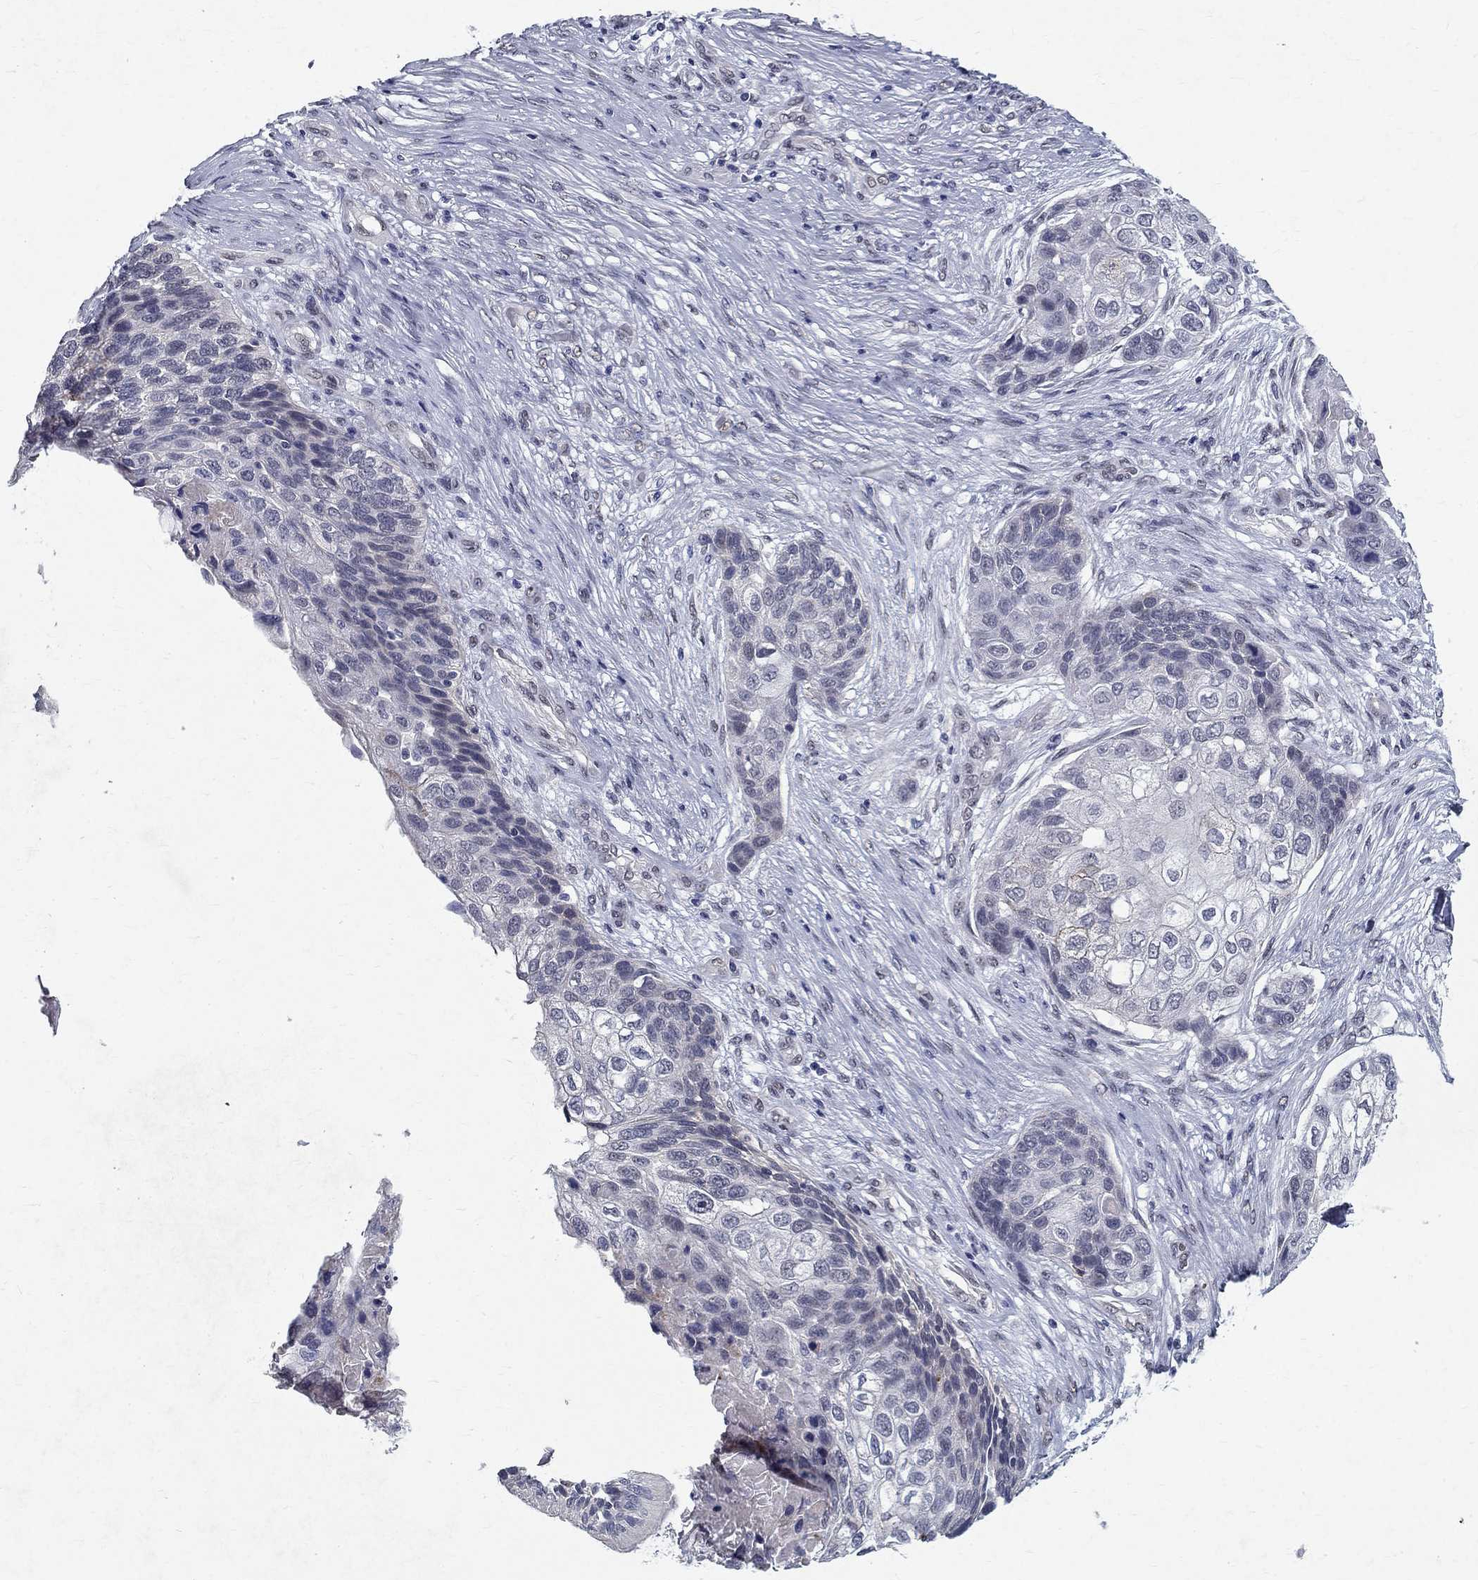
{"staining": {"intensity": "negative", "quantity": "none", "location": "none"}, "tissue": "lung cancer", "cell_type": "Tumor cells", "image_type": "cancer", "snomed": [{"axis": "morphology", "description": "Squamous cell carcinoma, NOS"}, {"axis": "topography", "description": "Lung"}], "caption": "A histopathology image of squamous cell carcinoma (lung) stained for a protein exhibits no brown staining in tumor cells.", "gene": "RBFOX1", "patient": {"sex": "male", "age": 69}}